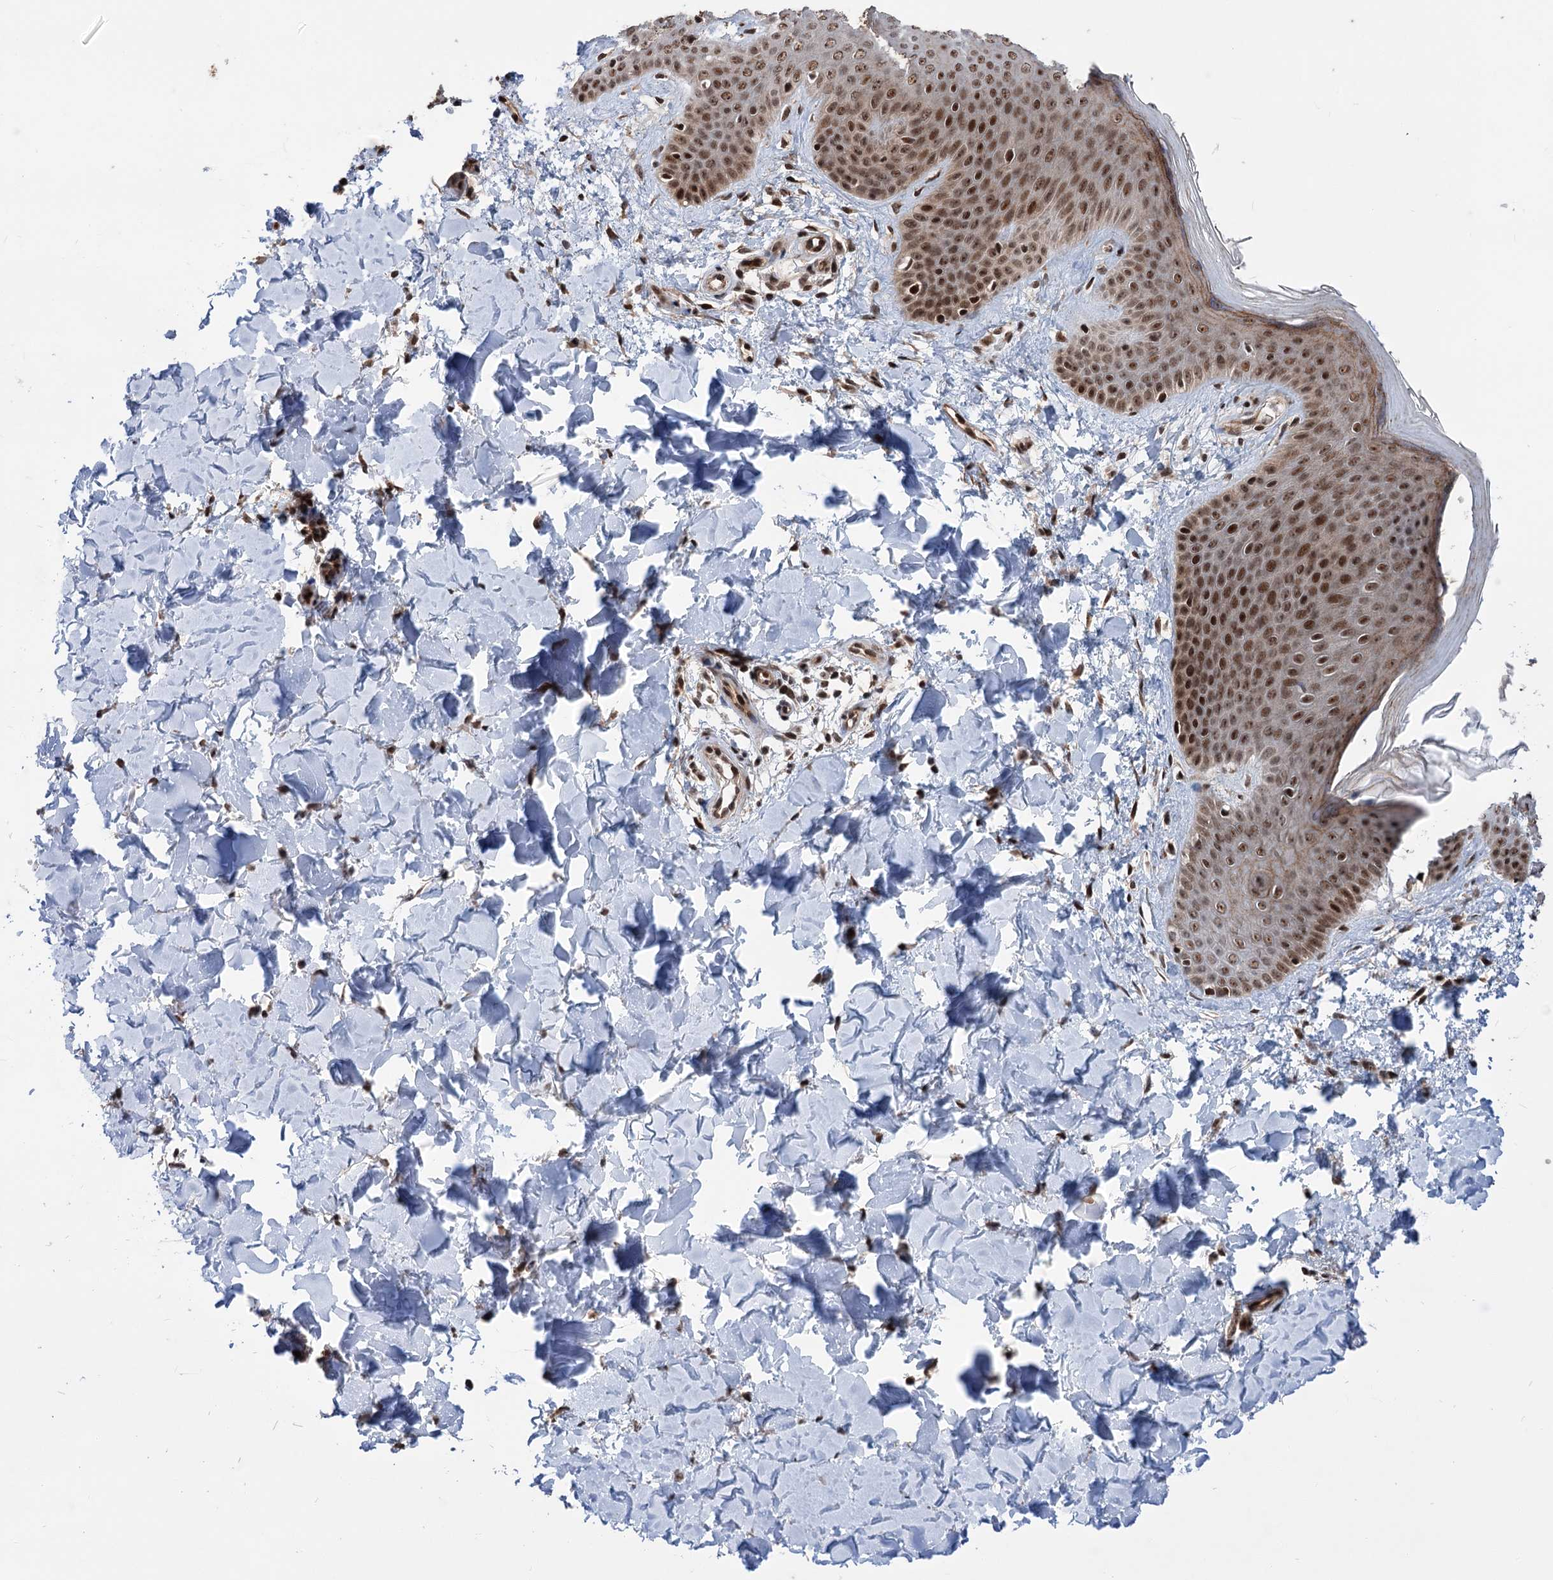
{"staining": {"intensity": "strong", "quantity": ">75%", "location": "cytoplasmic/membranous,nuclear"}, "tissue": "skin", "cell_type": "Fibroblasts", "image_type": "normal", "snomed": [{"axis": "morphology", "description": "Normal tissue, NOS"}, {"axis": "topography", "description": "Skin"}], "caption": "Benign skin was stained to show a protein in brown. There is high levels of strong cytoplasmic/membranous,nuclear staining in approximately >75% of fibroblasts. (DAB (3,3'-diaminobenzidine) = brown stain, brightfield microscopy at high magnification).", "gene": "MAML1", "patient": {"sex": "male", "age": 36}}